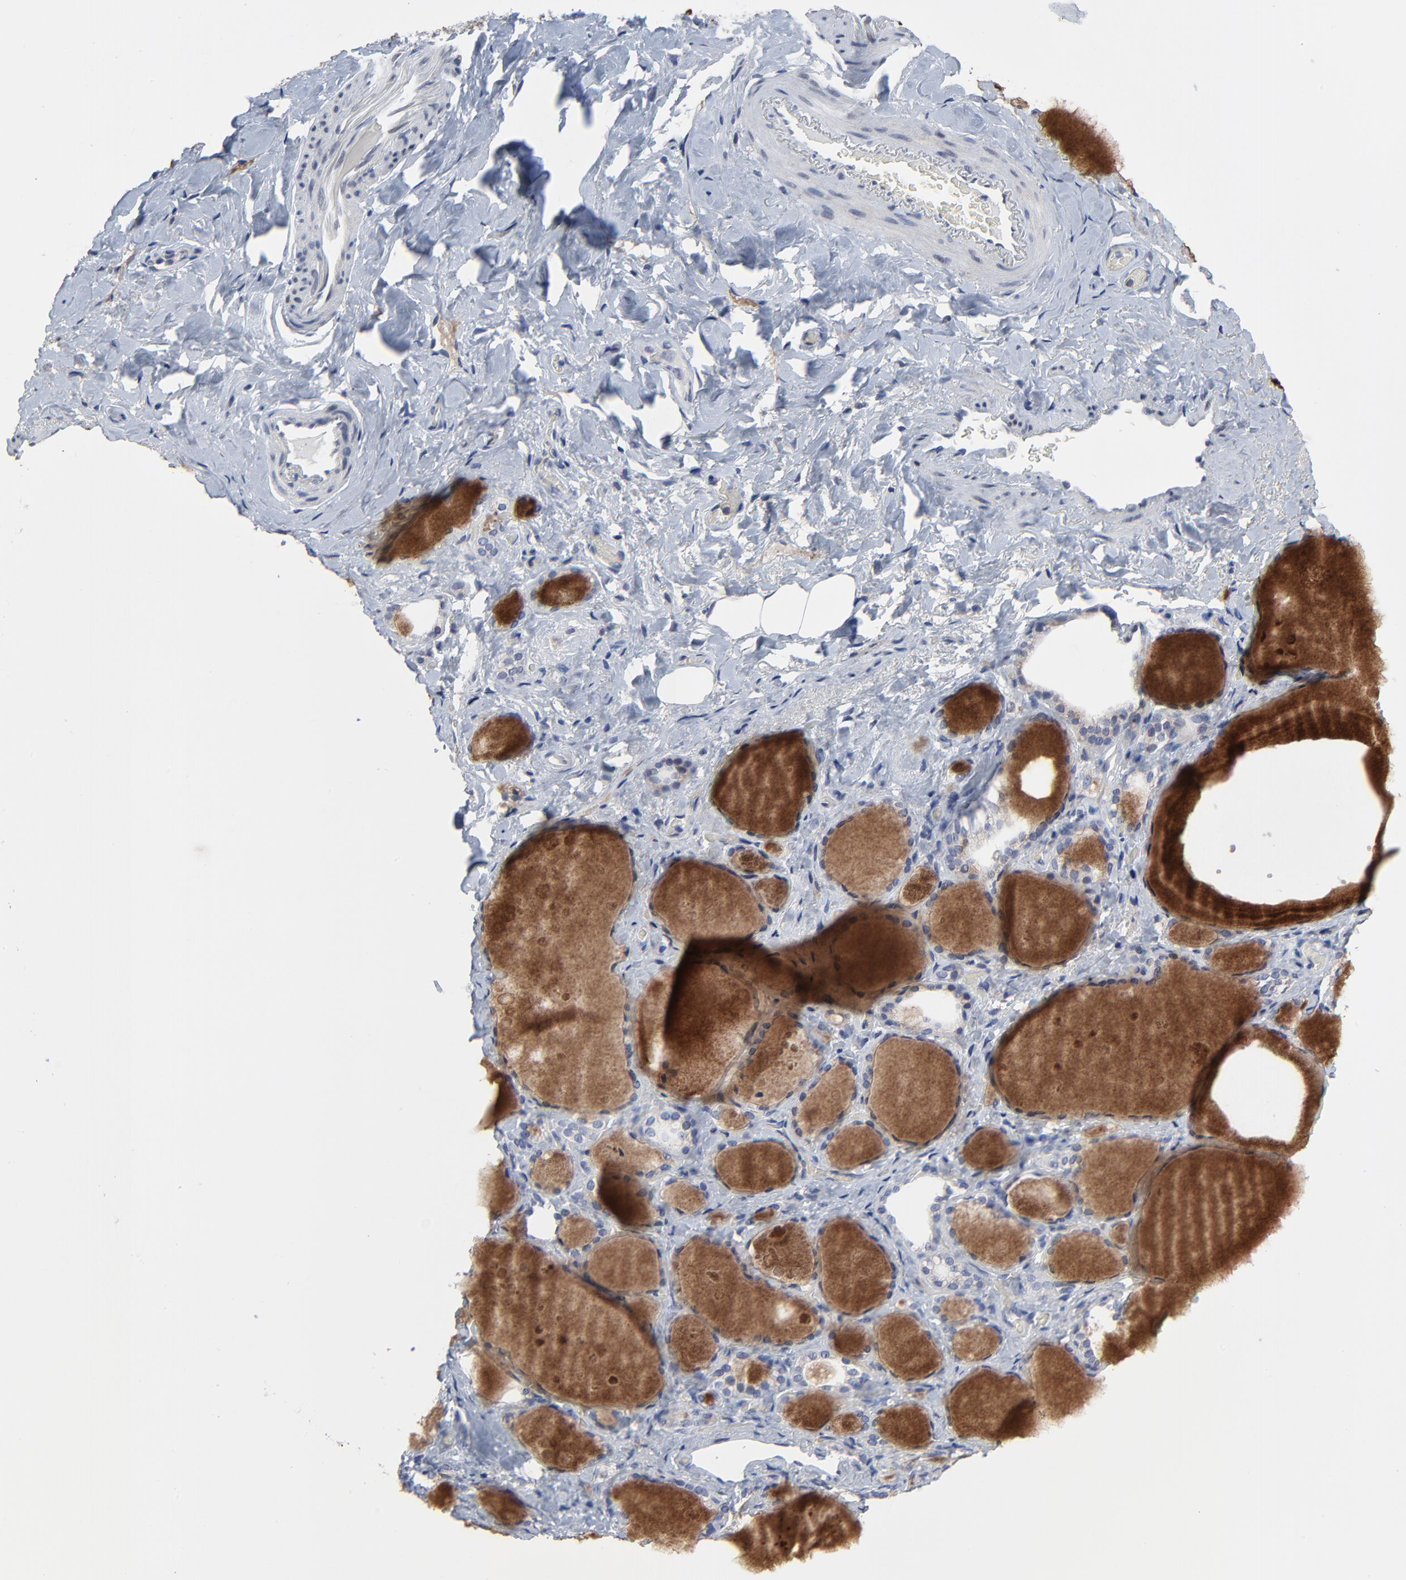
{"staining": {"intensity": "weak", "quantity": "25%-75%", "location": "cytoplasmic/membranous"}, "tissue": "thyroid gland", "cell_type": "Glandular cells", "image_type": "normal", "snomed": [{"axis": "morphology", "description": "Normal tissue, NOS"}, {"axis": "topography", "description": "Thyroid gland"}], "caption": "DAB (3,3'-diaminobenzidine) immunohistochemical staining of normal thyroid gland displays weak cytoplasmic/membranous protein expression in about 25%-75% of glandular cells. (IHC, brightfield microscopy, high magnification).", "gene": "NLGN3", "patient": {"sex": "female", "age": 75}}